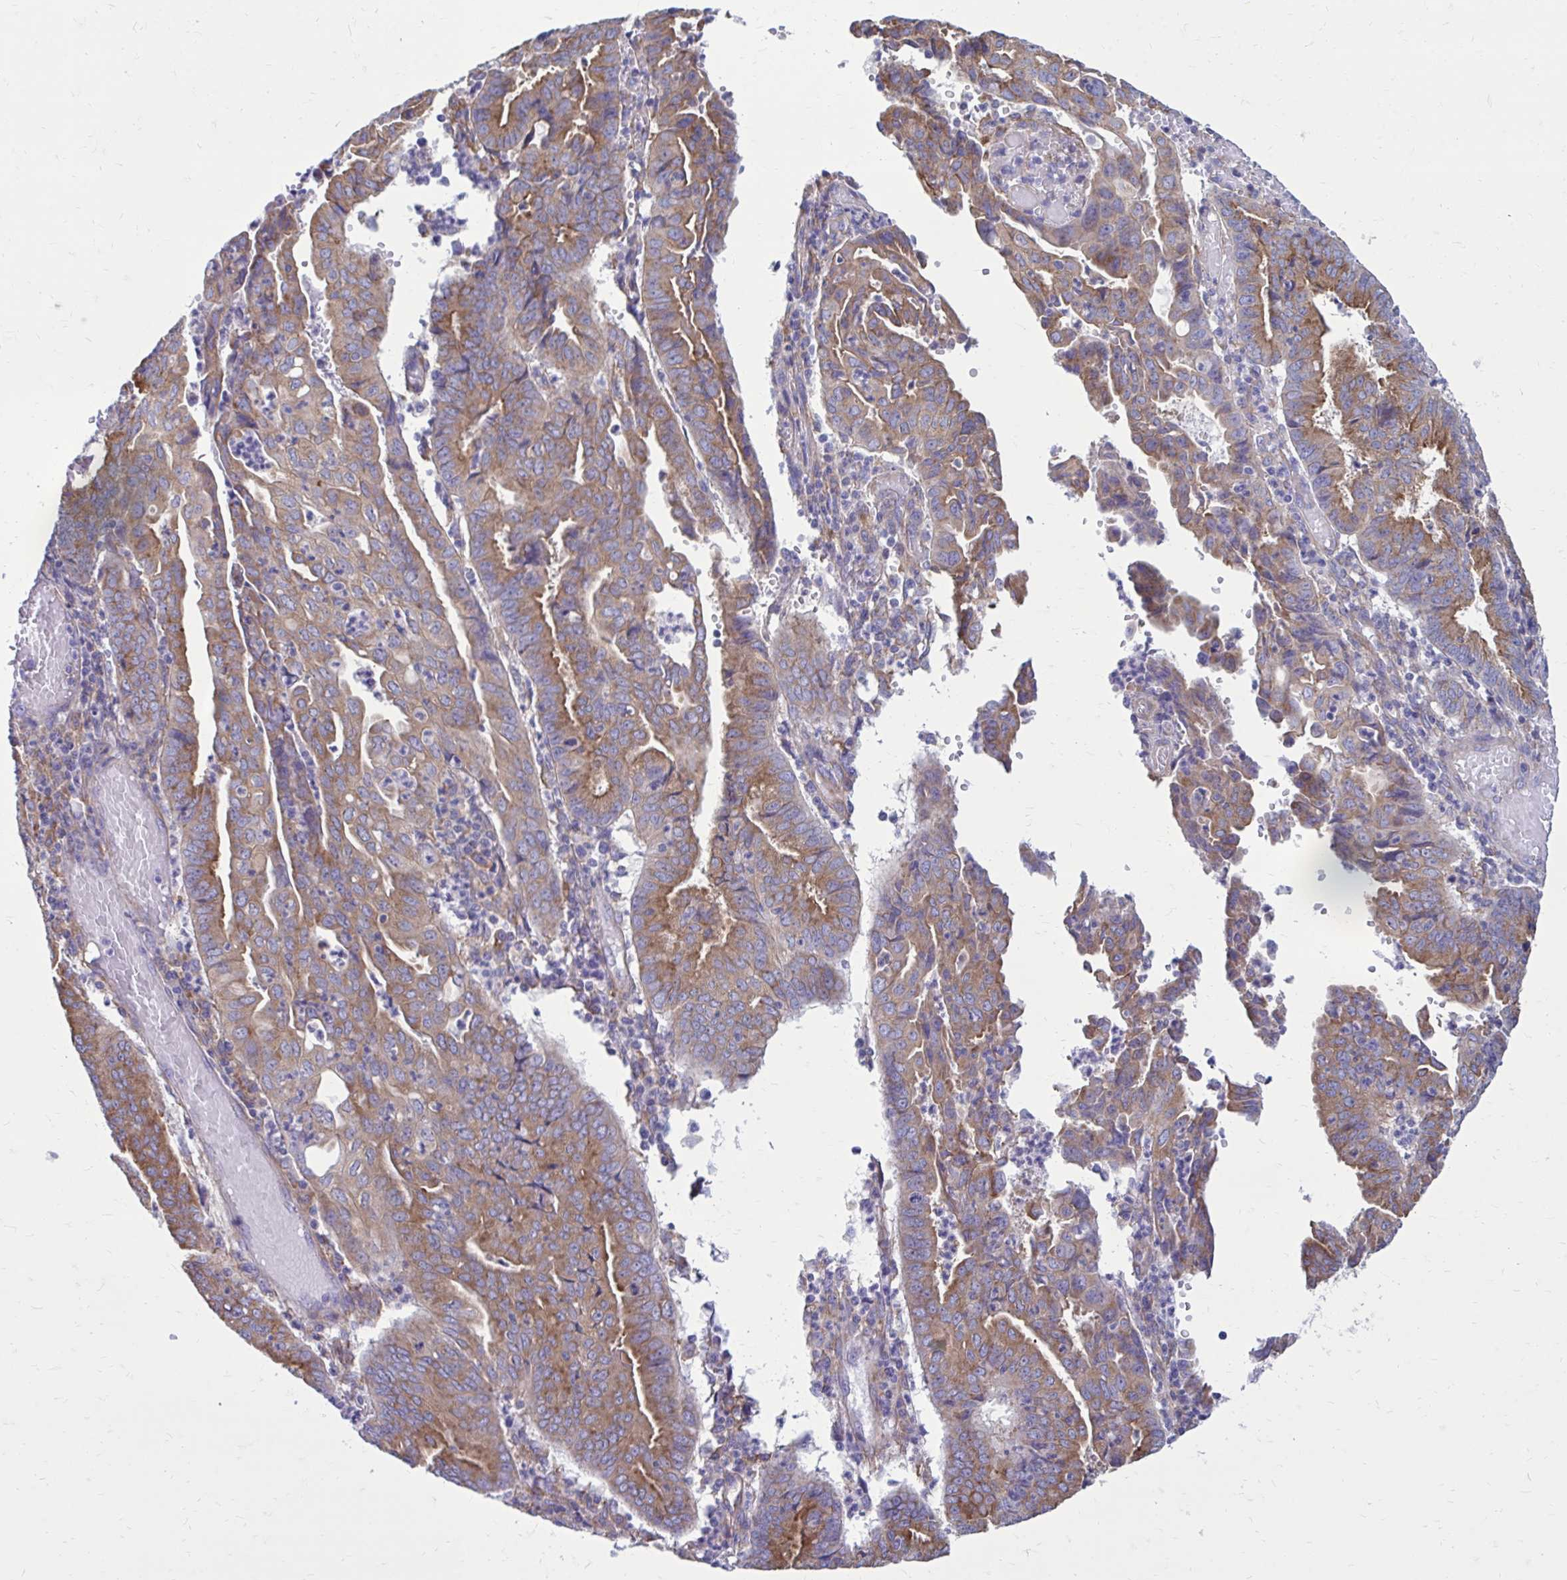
{"staining": {"intensity": "moderate", "quantity": ">75%", "location": "cytoplasmic/membranous"}, "tissue": "endometrial cancer", "cell_type": "Tumor cells", "image_type": "cancer", "snomed": [{"axis": "morphology", "description": "Adenocarcinoma, NOS"}, {"axis": "topography", "description": "Endometrium"}], "caption": "Tumor cells reveal medium levels of moderate cytoplasmic/membranous positivity in about >75% of cells in human endometrial cancer (adenocarcinoma).", "gene": "CLTA", "patient": {"sex": "female", "age": 60}}